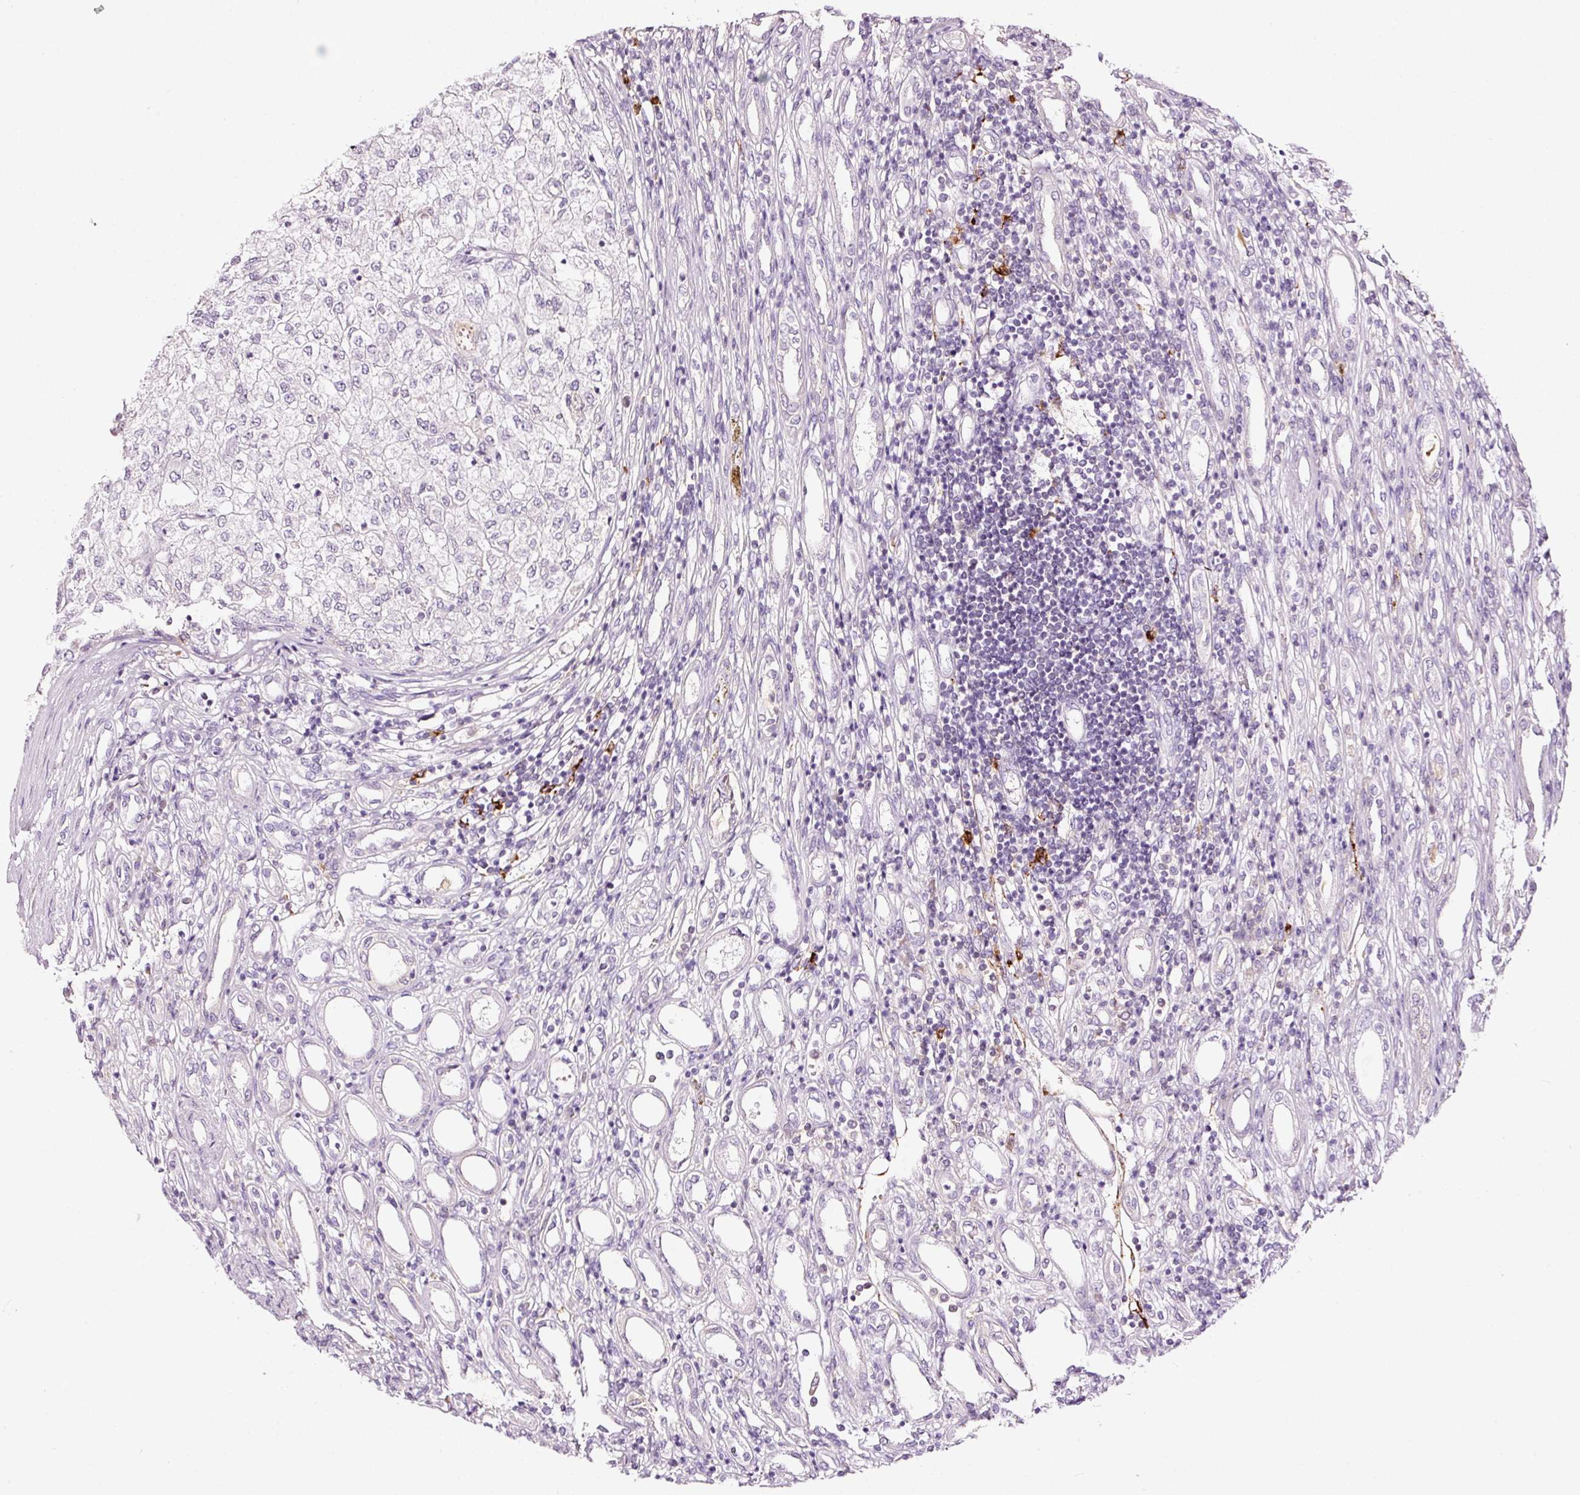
{"staining": {"intensity": "negative", "quantity": "none", "location": "none"}, "tissue": "renal cancer", "cell_type": "Tumor cells", "image_type": "cancer", "snomed": [{"axis": "morphology", "description": "Adenocarcinoma, NOS"}, {"axis": "topography", "description": "Kidney"}], "caption": "This photomicrograph is of adenocarcinoma (renal) stained with IHC to label a protein in brown with the nuclei are counter-stained blue. There is no staining in tumor cells. (Stains: DAB immunohistochemistry with hematoxylin counter stain, Microscopy: brightfield microscopy at high magnification).", "gene": "LAMP3", "patient": {"sex": "female", "age": 54}}